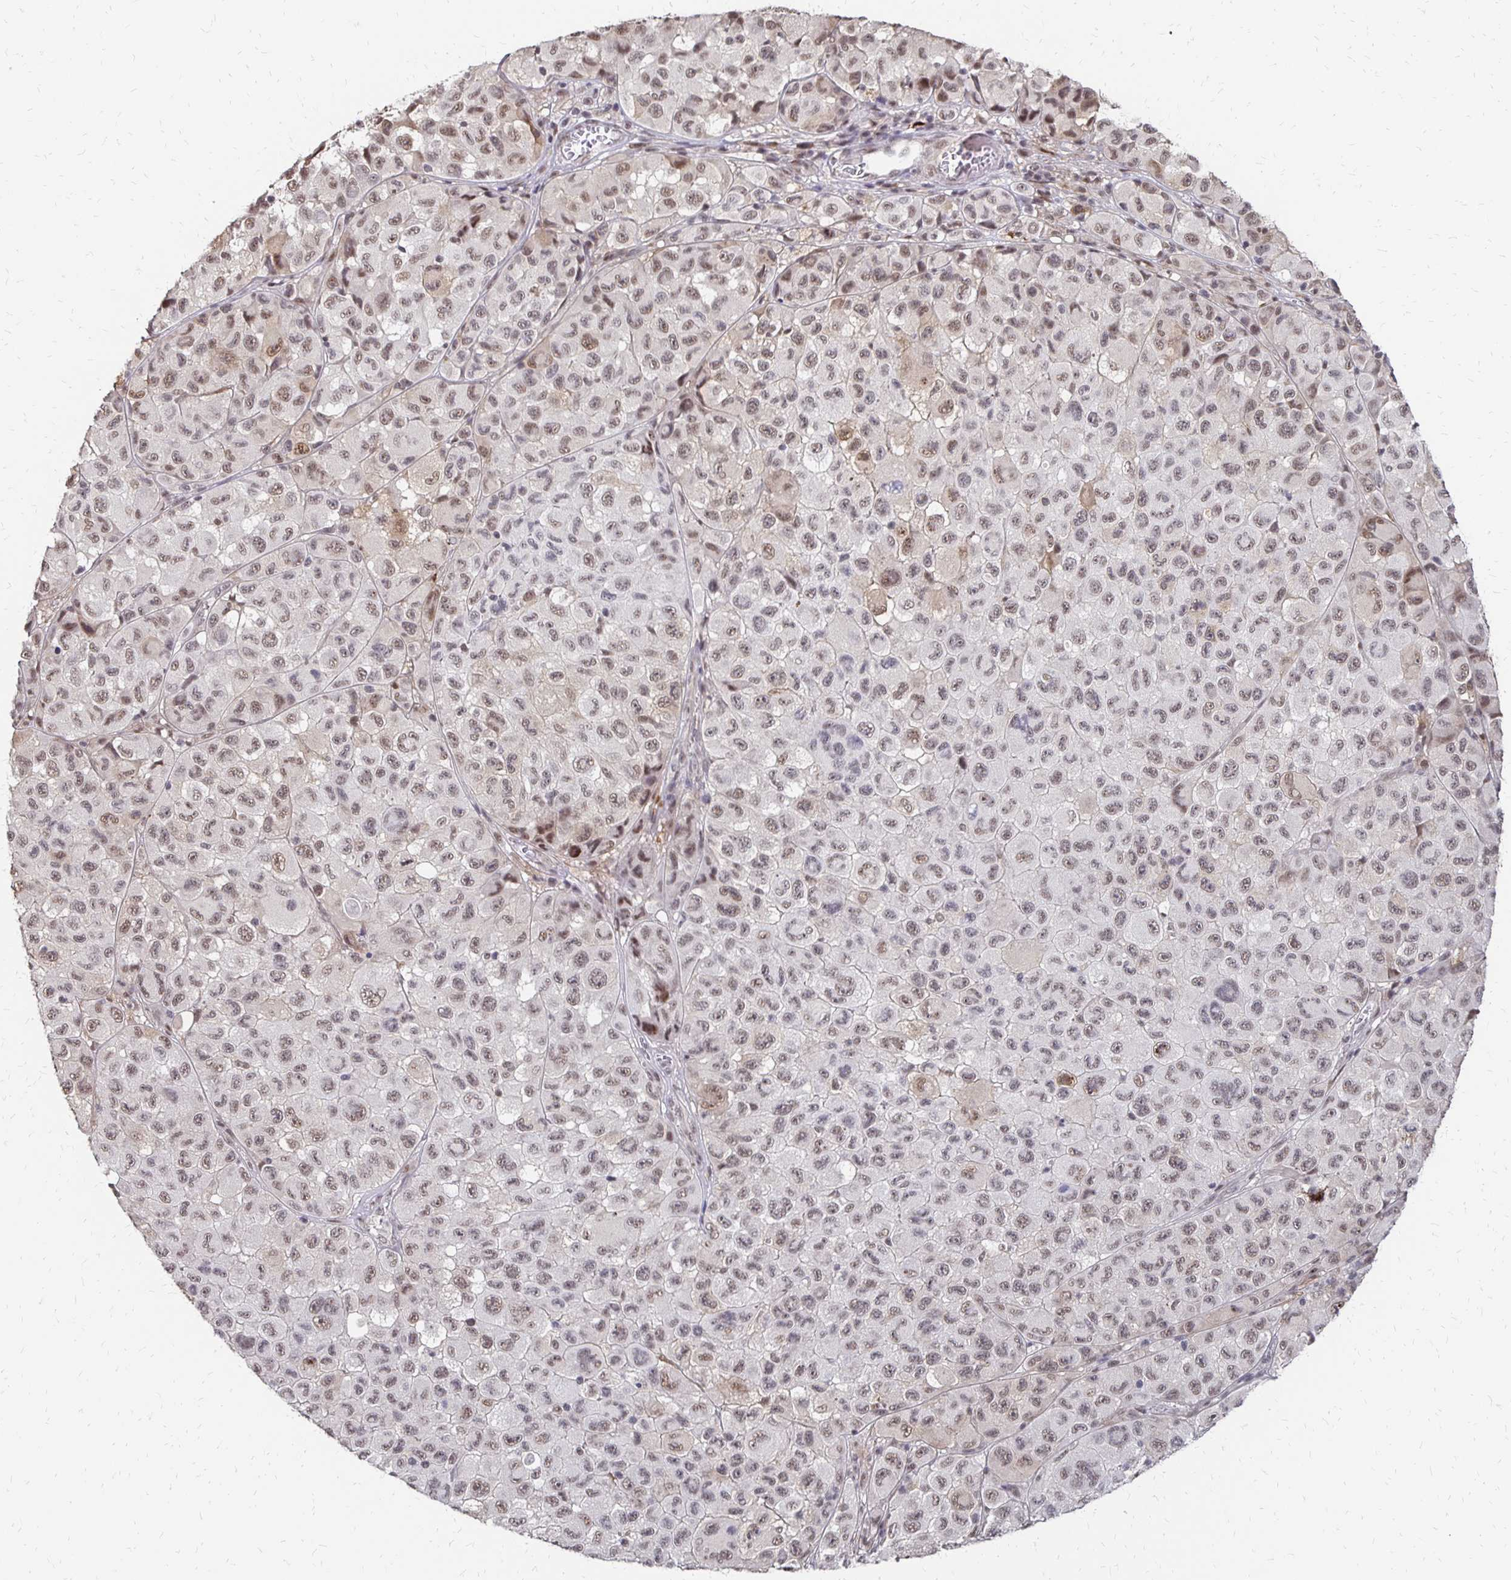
{"staining": {"intensity": "weak", "quantity": ">75%", "location": "nuclear"}, "tissue": "melanoma", "cell_type": "Tumor cells", "image_type": "cancer", "snomed": [{"axis": "morphology", "description": "Malignant melanoma, NOS"}, {"axis": "topography", "description": "Skin"}], "caption": "This micrograph exhibits immunohistochemistry staining of malignant melanoma, with low weak nuclear staining in approximately >75% of tumor cells.", "gene": "CLASRP", "patient": {"sex": "male", "age": 93}}